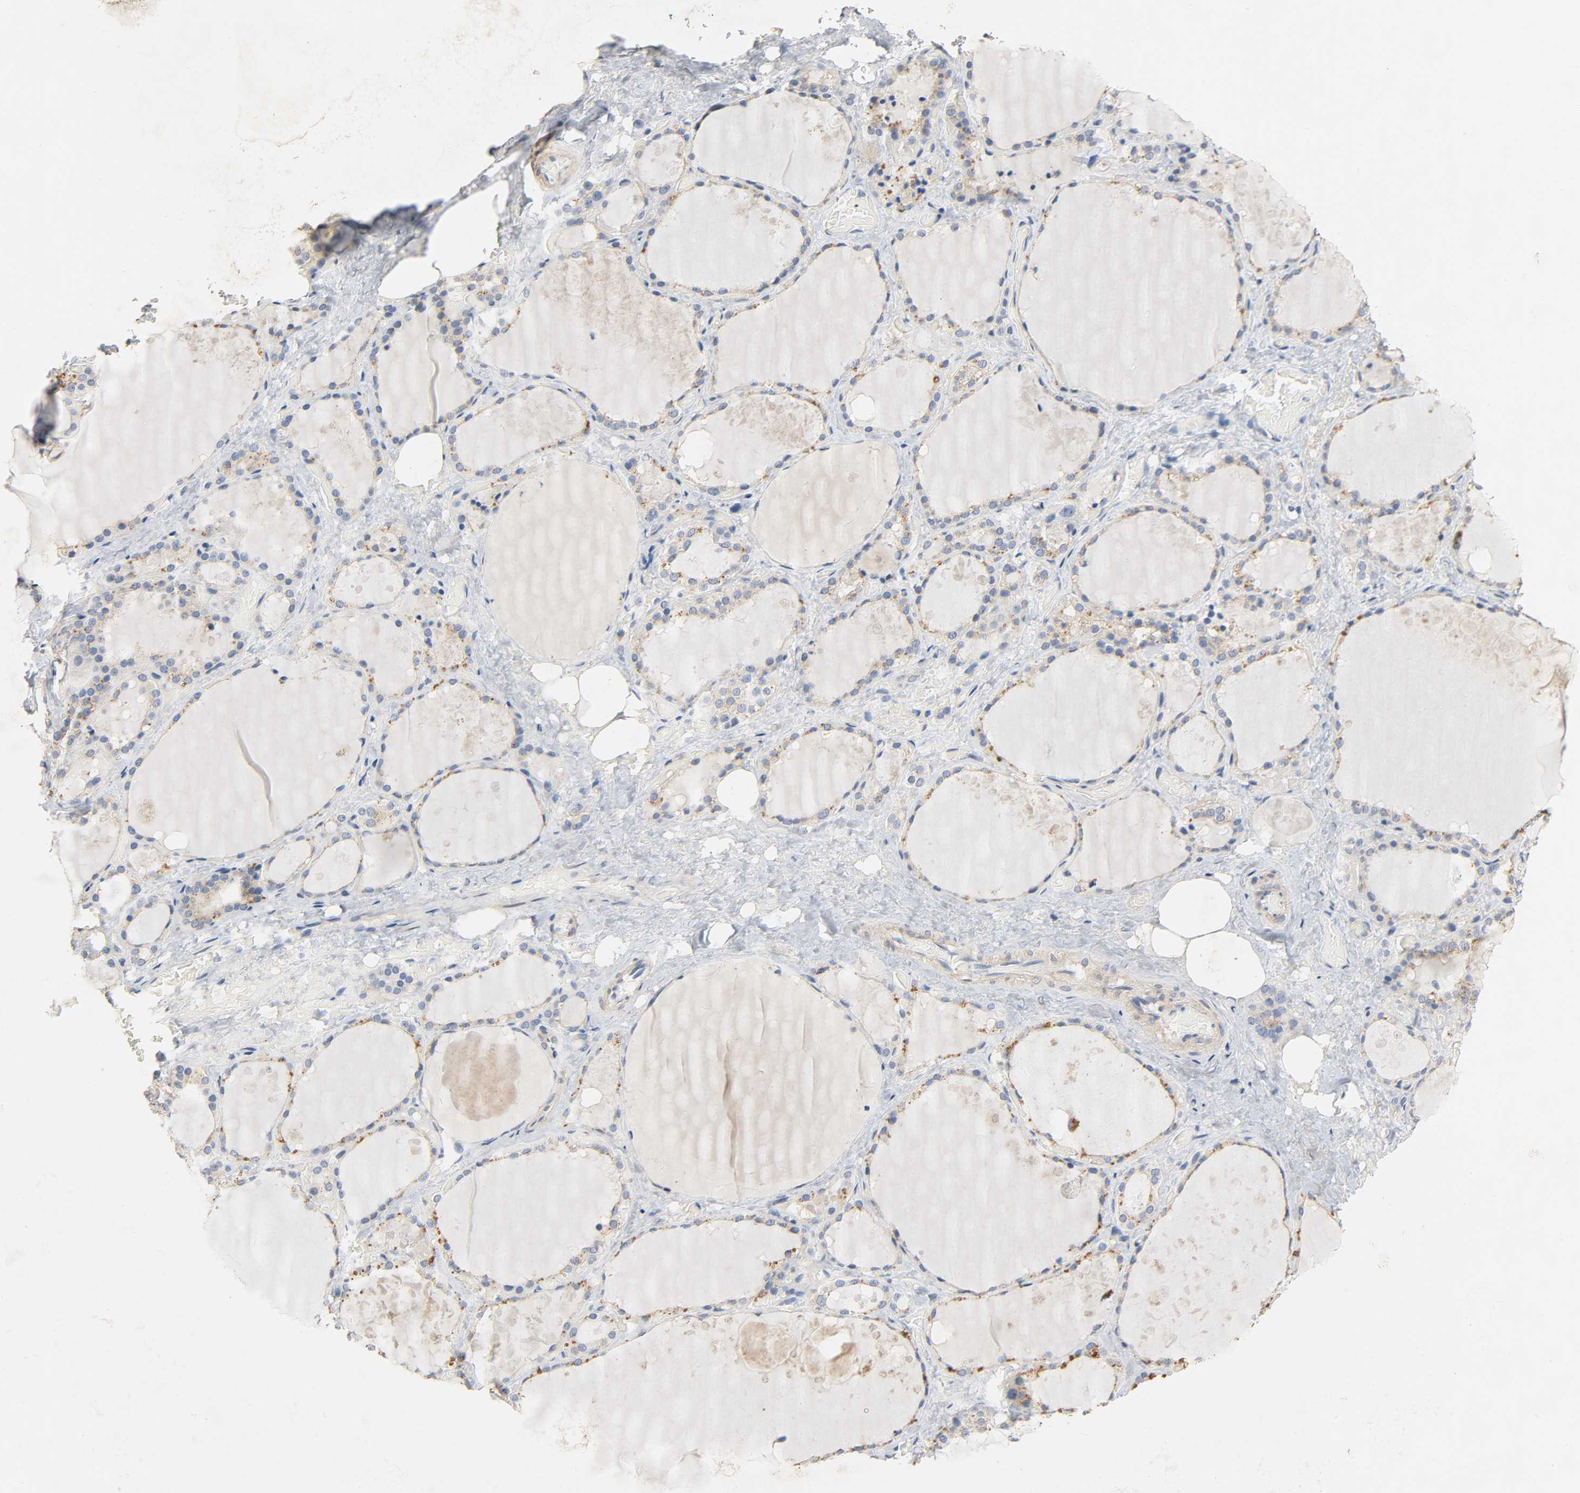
{"staining": {"intensity": "moderate", "quantity": ">75%", "location": "cytoplasmic/membranous"}, "tissue": "thyroid gland", "cell_type": "Glandular cells", "image_type": "normal", "snomed": [{"axis": "morphology", "description": "Normal tissue, NOS"}, {"axis": "topography", "description": "Thyroid gland"}], "caption": "A micrograph of human thyroid gland stained for a protein exhibits moderate cytoplasmic/membranous brown staining in glandular cells.", "gene": "ARPC1A", "patient": {"sex": "male", "age": 61}}